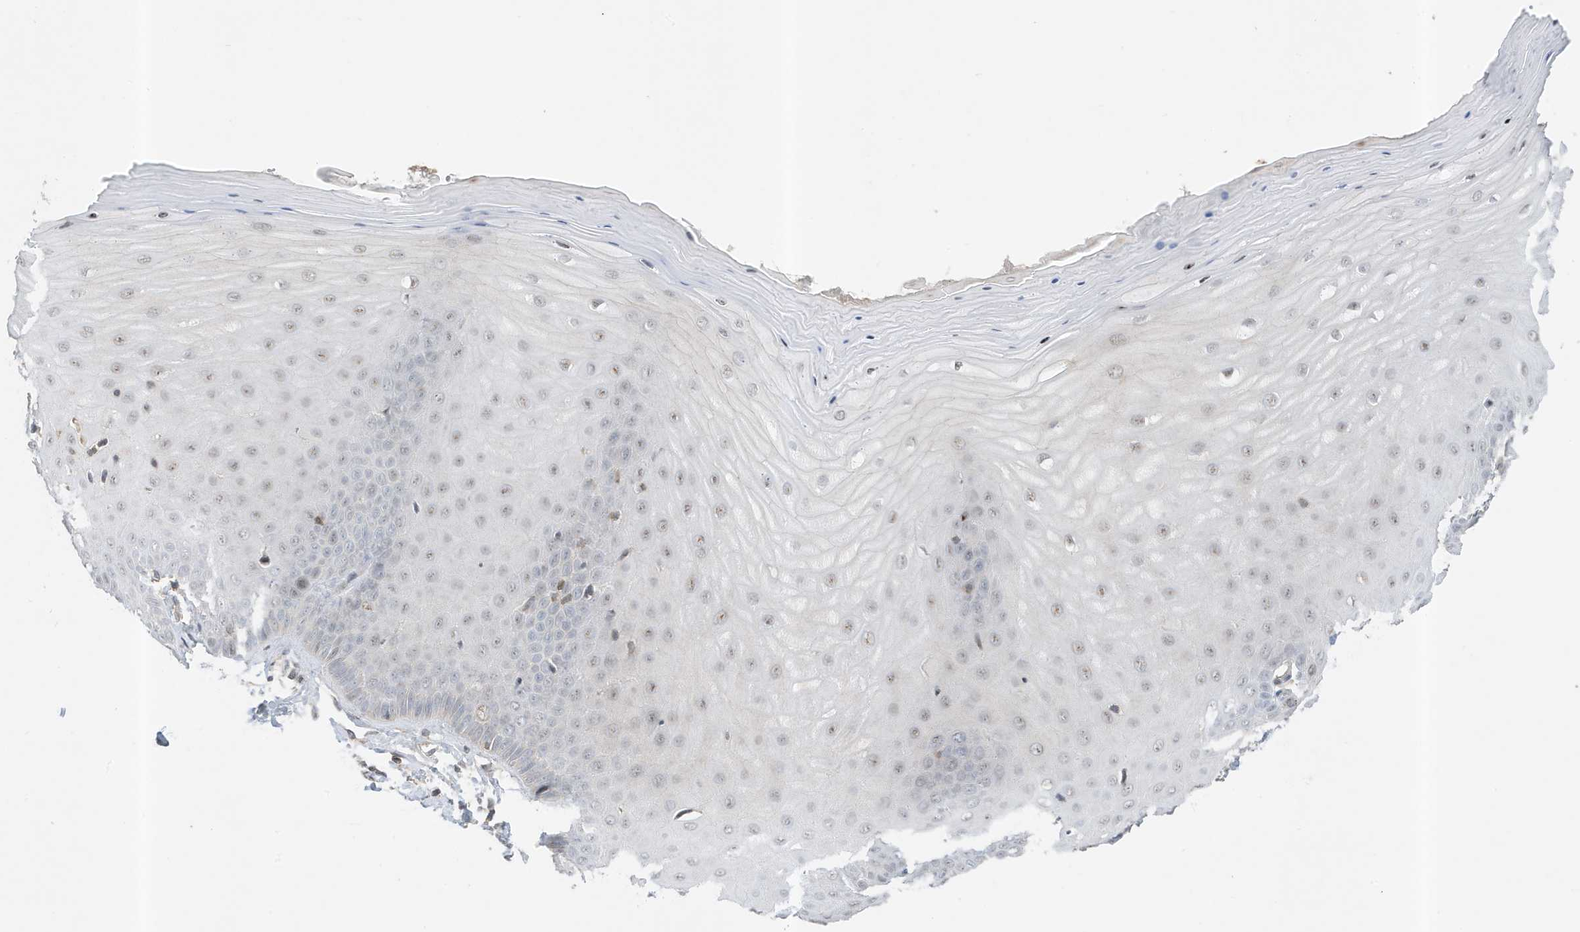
{"staining": {"intensity": "negative", "quantity": "none", "location": "none"}, "tissue": "cervix", "cell_type": "Glandular cells", "image_type": "normal", "snomed": [{"axis": "morphology", "description": "Normal tissue, NOS"}, {"axis": "topography", "description": "Cervix"}], "caption": "Protein analysis of normal cervix exhibits no significant staining in glandular cells.", "gene": "MAST3", "patient": {"sex": "female", "age": 55}}